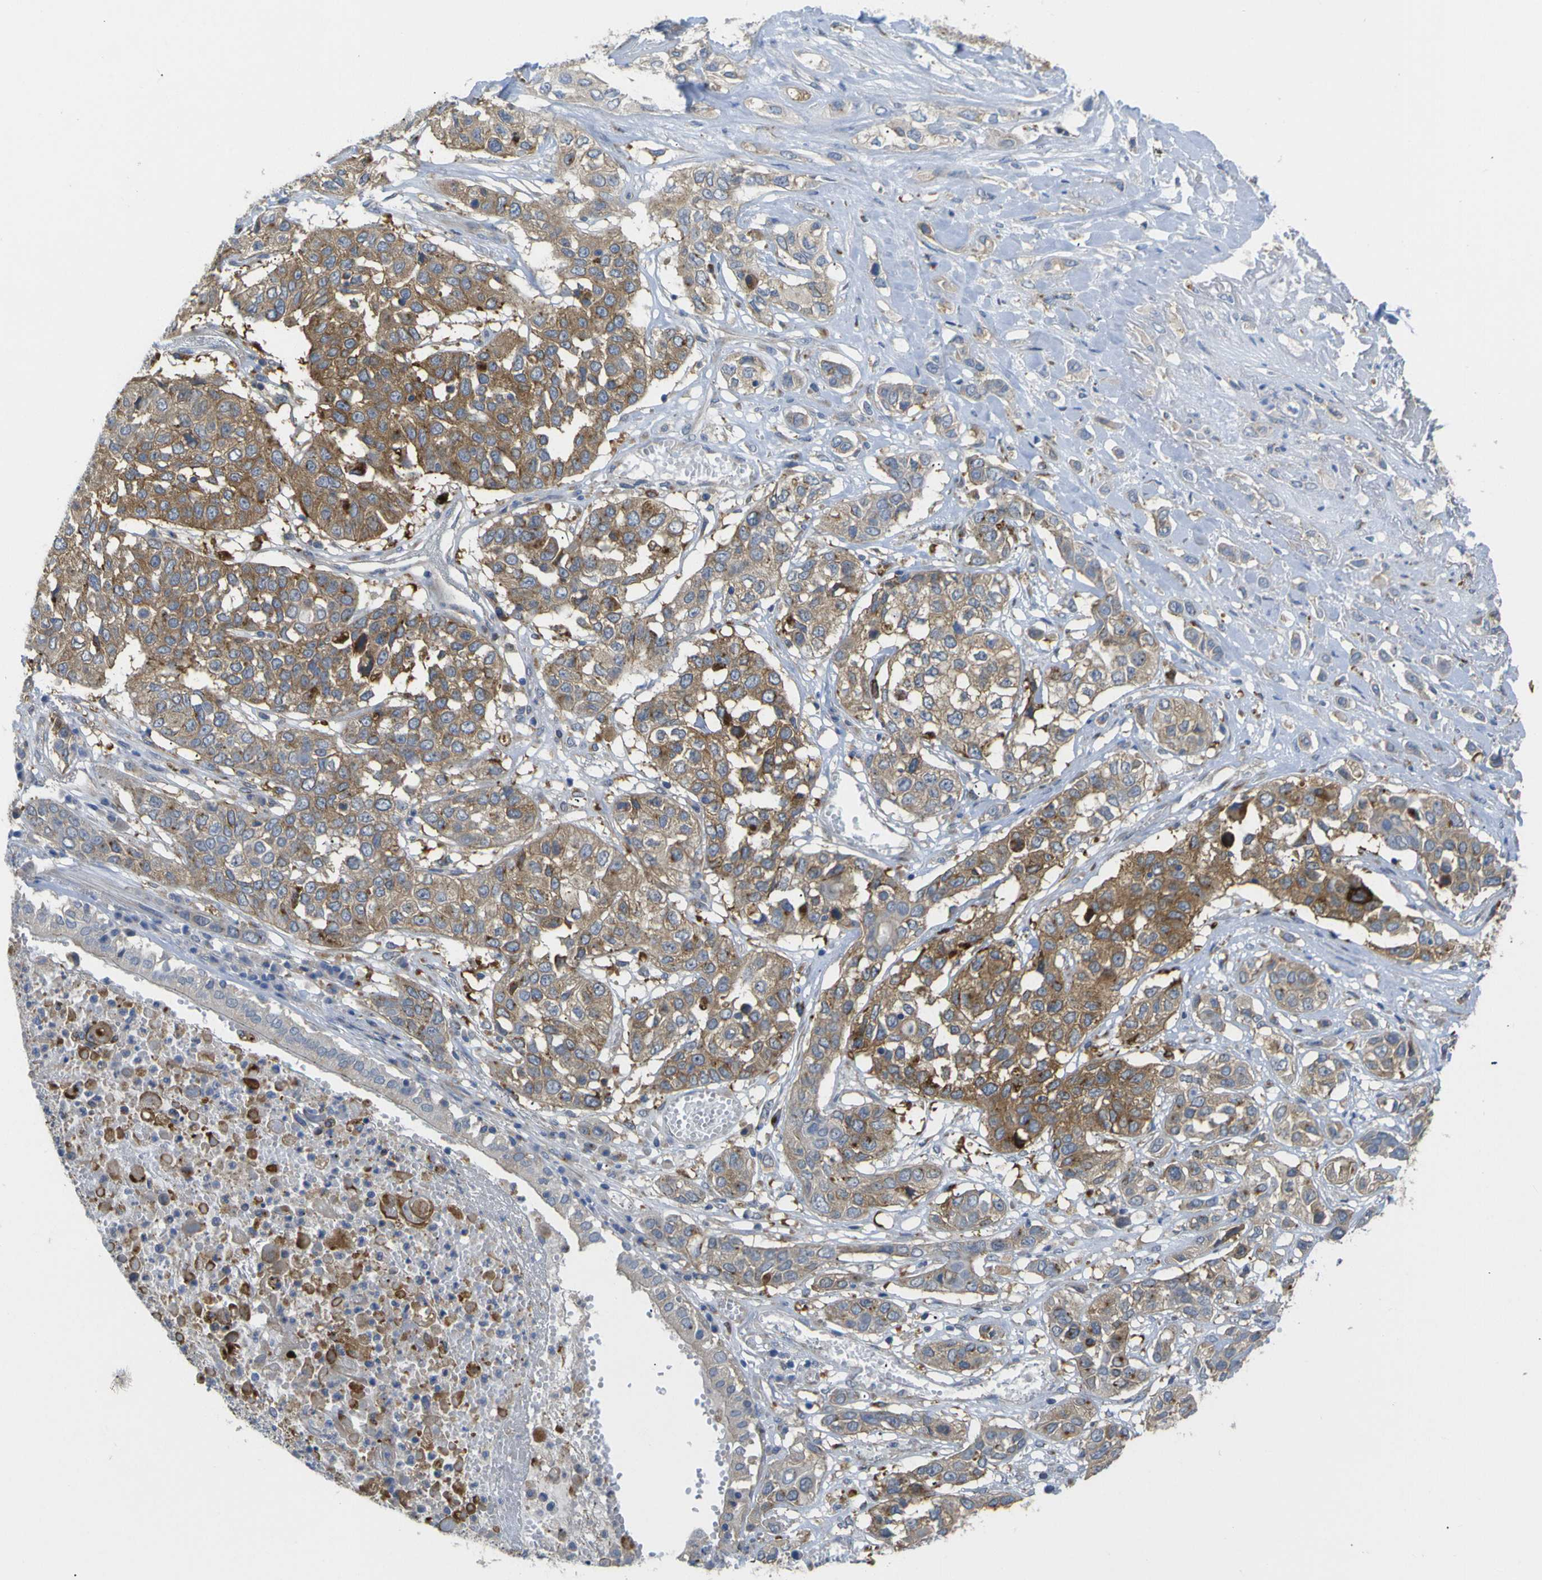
{"staining": {"intensity": "moderate", "quantity": ">75%", "location": "cytoplasmic/membranous"}, "tissue": "lung cancer", "cell_type": "Tumor cells", "image_type": "cancer", "snomed": [{"axis": "morphology", "description": "Squamous cell carcinoma, NOS"}, {"axis": "topography", "description": "Lung"}], "caption": "Squamous cell carcinoma (lung) stained for a protein demonstrates moderate cytoplasmic/membranous positivity in tumor cells.", "gene": "SYPL1", "patient": {"sex": "male", "age": 71}}